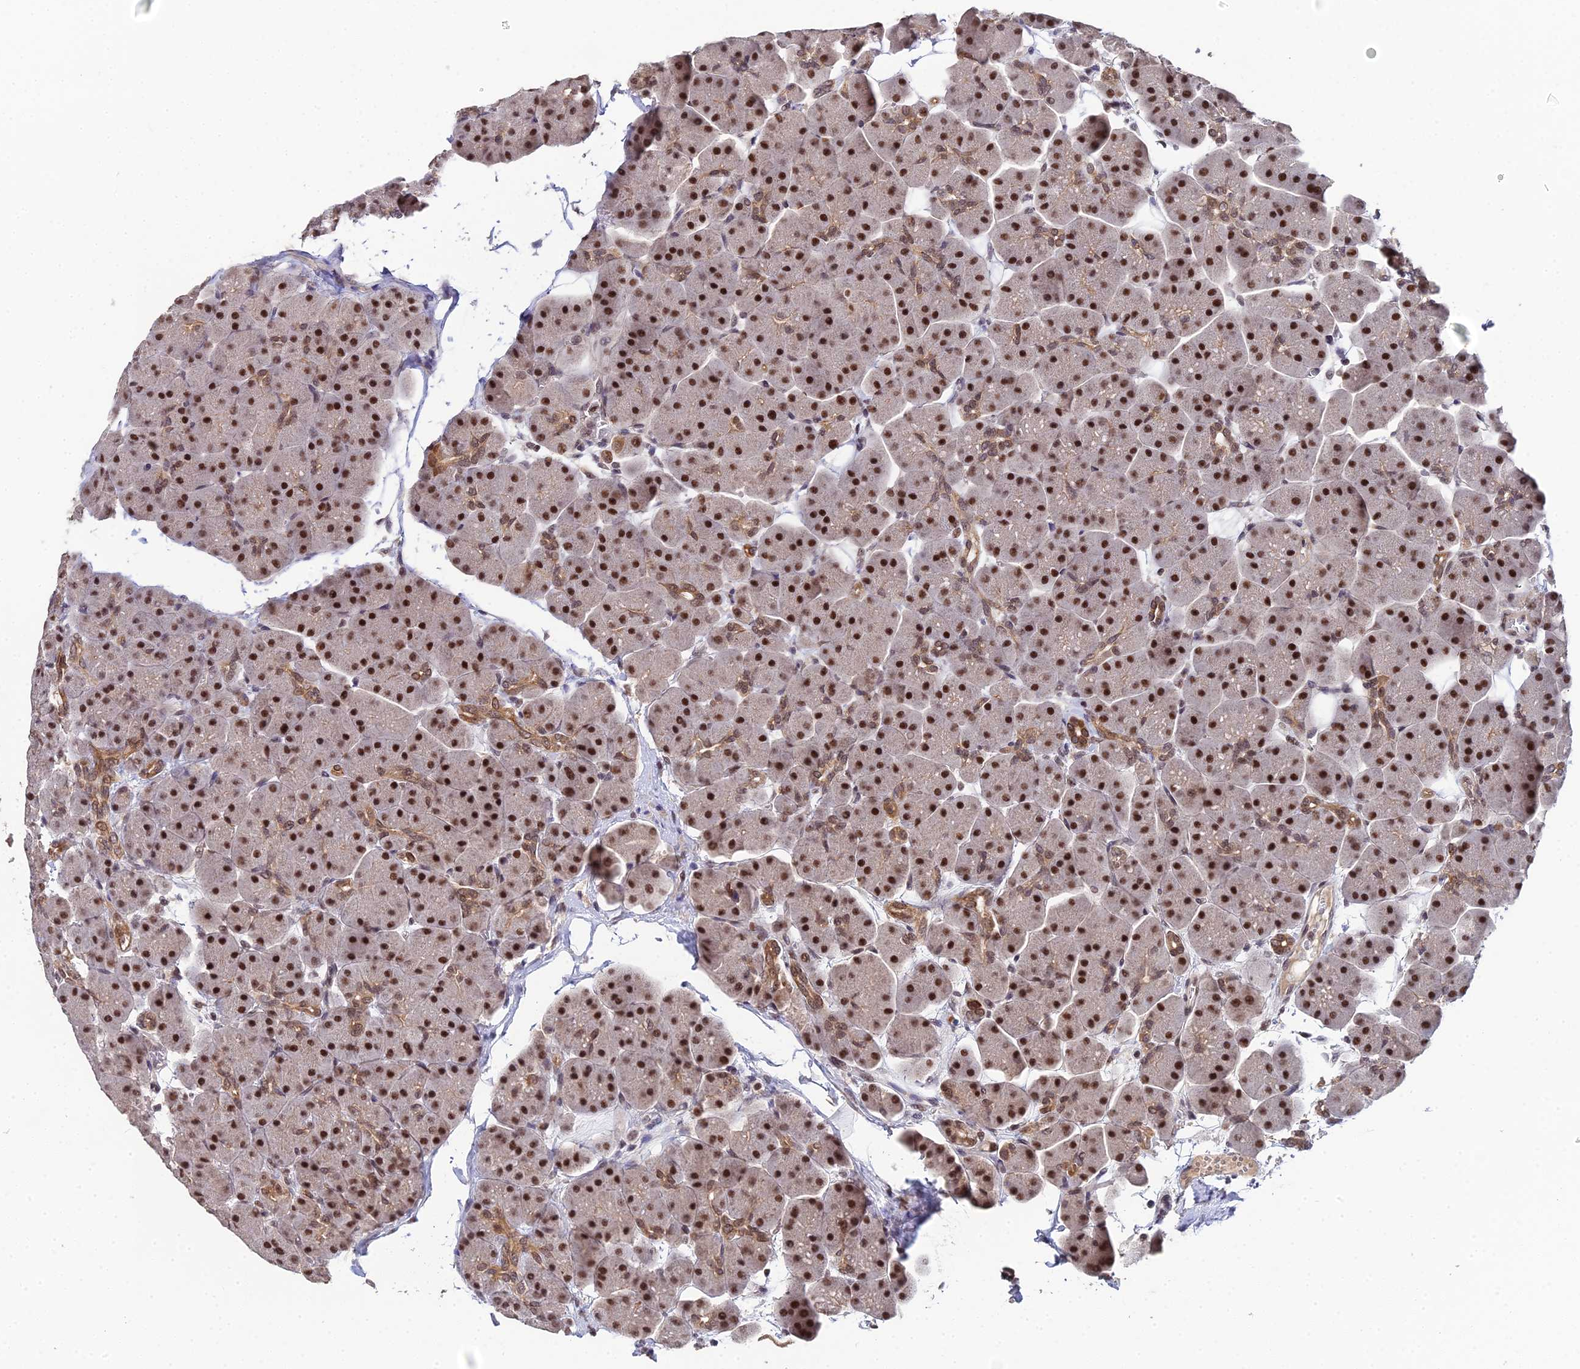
{"staining": {"intensity": "strong", "quantity": ">75%", "location": "cytoplasmic/membranous,nuclear"}, "tissue": "pancreas", "cell_type": "Exocrine glandular cells", "image_type": "normal", "snomed": [{"axis": "morphology", "description": "Normal tissue, NOS"}, {"axis": "topography", "description": "Pancreas"}], "caption": "Immunohistochemistry micrograph of benign pancreas: human pancreas stained using immunohistochemistry (IHC) shows high levels of strong protein expression localized specifically in the cytoplasmic/membranous,nuclear of exocrine glandular cells, appearing as a cytoplasmic/membranous,nuclear brown color.", "gene": "BIVM", "patient": {"sex": "male", "age": 66}}